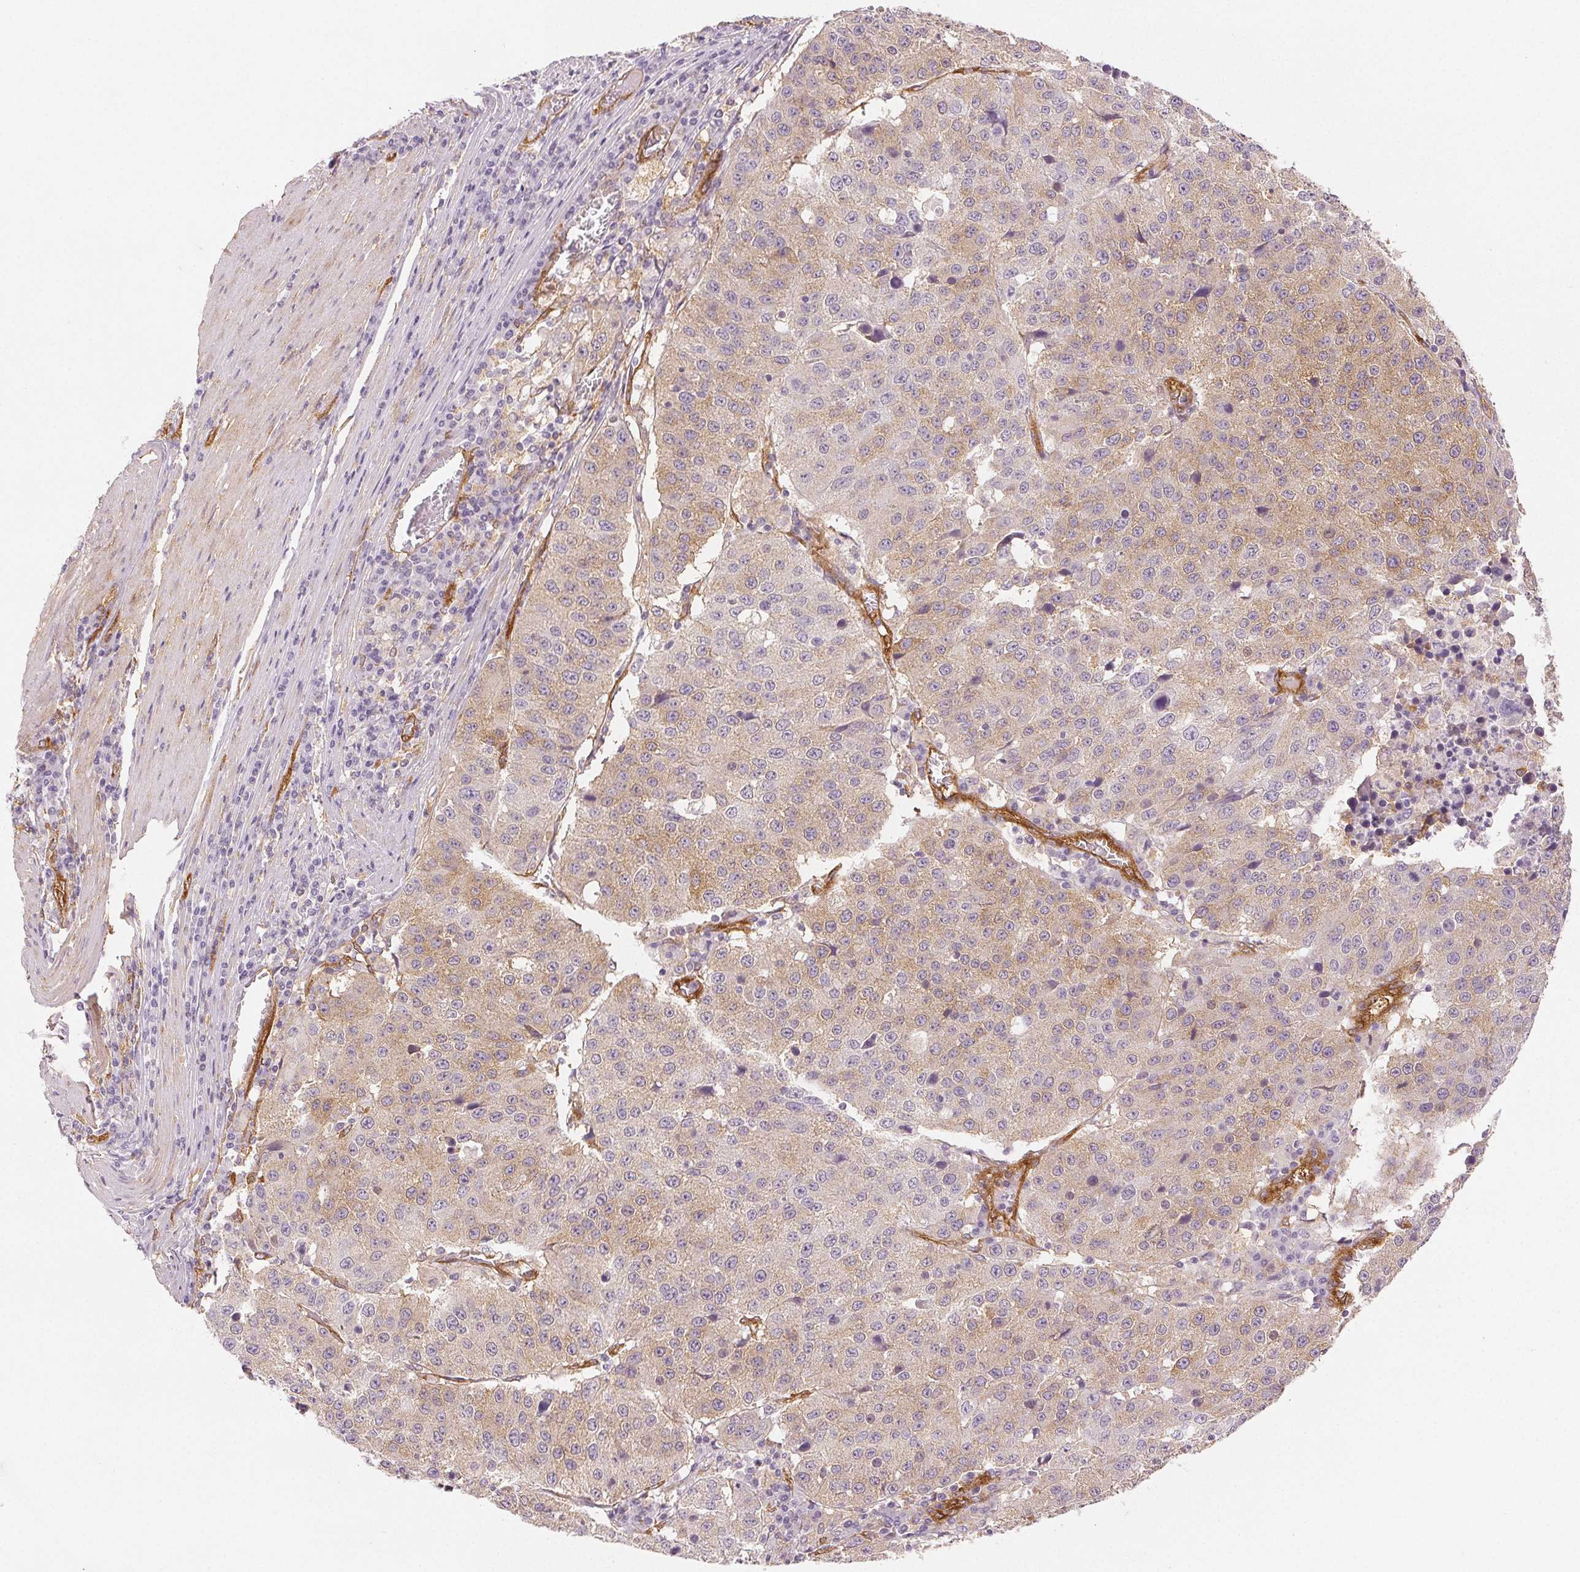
{"staining": {"intensity": "weak", "quantity": "25%-75%", "location": "cytoplasmic/membranous"}, "tissue": "stomach cancer", "cell_type": "Tumor cells", "image_type": "cancer", "snomed": [{"axis": "morphology", "description": "Adenocarcinoma, NOS"}, {"axis": "topography", "description": "Stomach"}], "caption": "Immunohistochemistry (IHC) of stomach adenocarcinoma demonstrates low levels of weak cytoplasmic/membranous positivity in approximately 25%-75% of tumor cells. Using DAB (brown) and hematoxylin (blue) stains, captured at high magnification using brightfield microscopy.", "gene": "DIAPH2", "patient": {"sex": "male", "age": 71}}